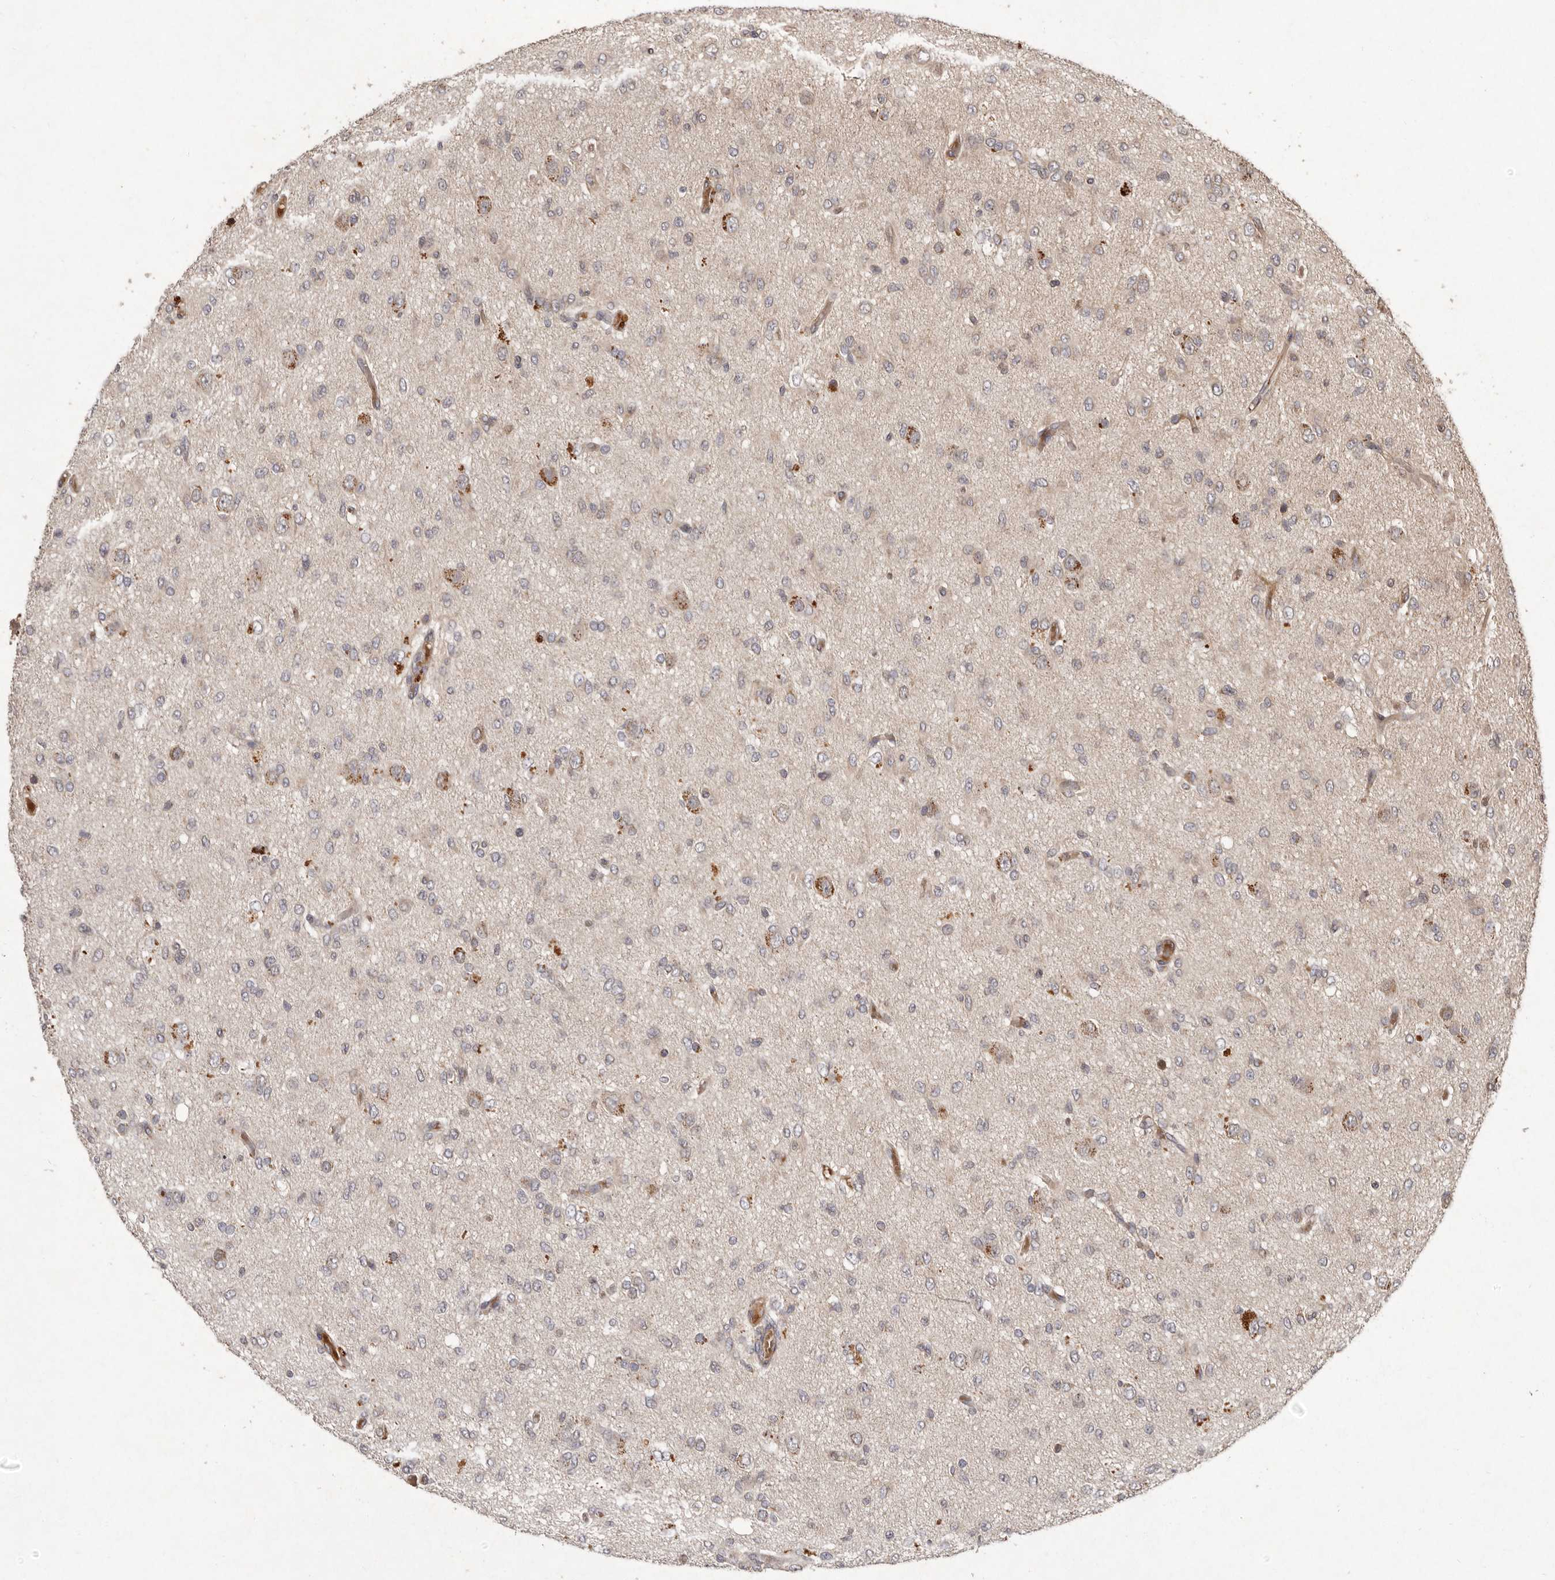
{"staining": {"intensity": "negative", "quantity": "none", "location": "none"}, "tissue": "glioma", "cell_type": "Tumor cells", "image_type": "cancer", "snomed": [{"axis": "morphology", "description": "Glioma, malignant, High grade"}, {"axis": "topography", "description": "Brain"}], "caption": "High-grade glioma (malignant) was stained to show a protein in brown. There is no significant positivity in tumor cells. (DAB (3,3'-diaminobenzidine) immunohistochemistry with hematoxylin counter stain).", "gene": "SEMA3A", "patient": {"sex": "female", "age": 59}}